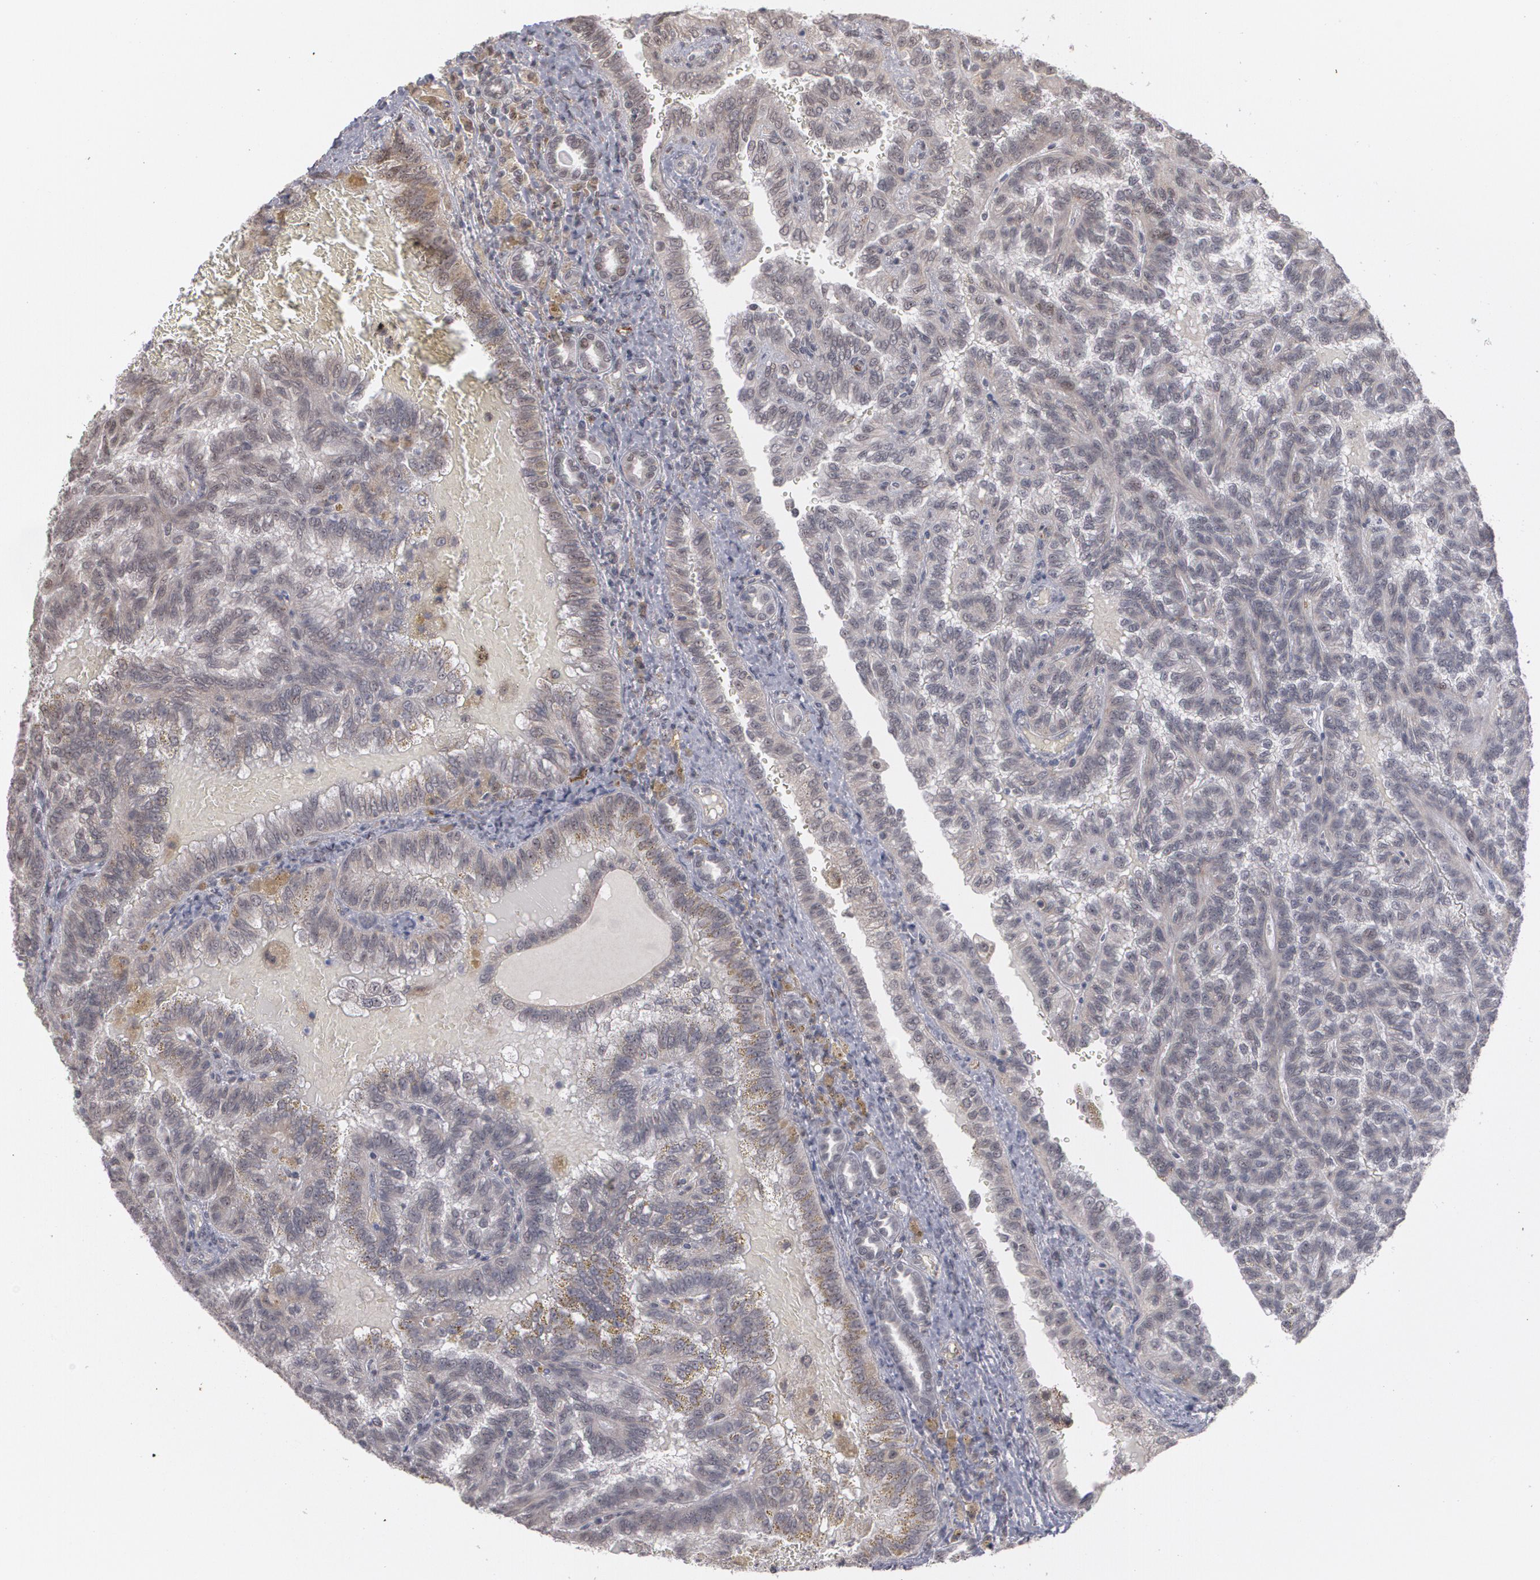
{"staining": {"intensity": "weak", "quantity": "<25%", "location": "cytoplasmic/membranous,nuclear"}, "tissue": "renal cancer", "cell_type": "Tumor cells", "image_type": "cancer", "snomed": [{"axis": "morphology", "description": "Inflammation, NOS"}, {"axis": "morphology", "description": "Adenocarcinoma, NOS"}, {"axis": "topography", "description": "Kidney"}], "caption": "Immunohistochemistry histopathology image of neoplastic tissue: adenocarcinoma (renal) stained with DAB (3,3'-diaminobenzidine) reveals no significant protein staining in tumor cells.", "gene": "ZNF75A", "patient": {"sex": "male", "age": 68}}